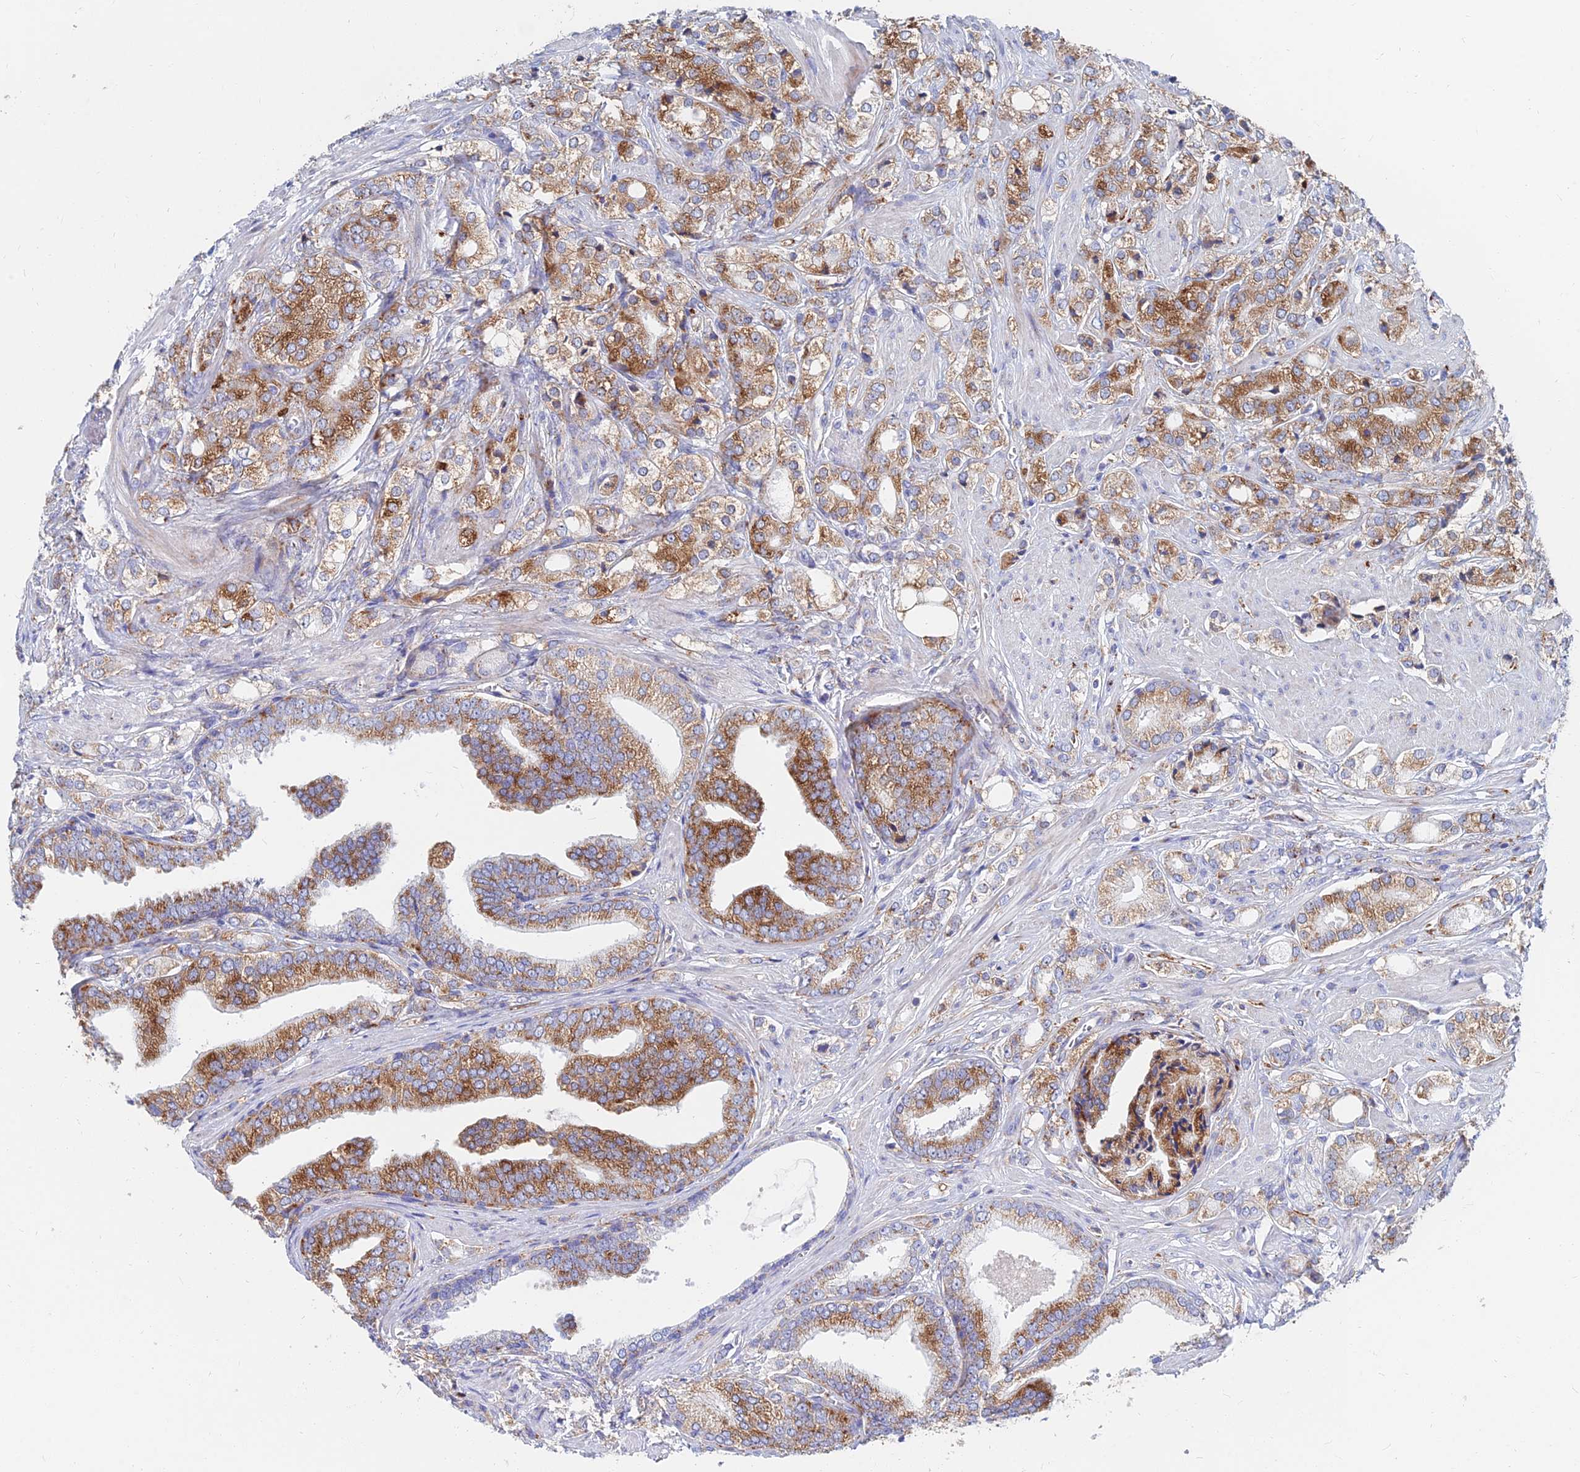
{"staining": {"intensity": "moderate", "quantity": ">75%", "location": "cytoplasmic/membranous"}, "tissue": "prostate cancer", "cell_type": "Tumor cells", "image_type": "cancer", "snomed": [{"axis": "morphology", "description": "Adenocarcinoma, High grade"}, {"axis": "topography", "description": "Prostate"}], "caption": "Immunohistochemical staining of high-grade adenocarcinoma (prostate) demonstrates medium levels of moderate cytoplasmic/membranous expression in approximately >75% of tumor cells.", "gene": "SPNS1", "patient": {"sex": "male", "age": 50}}